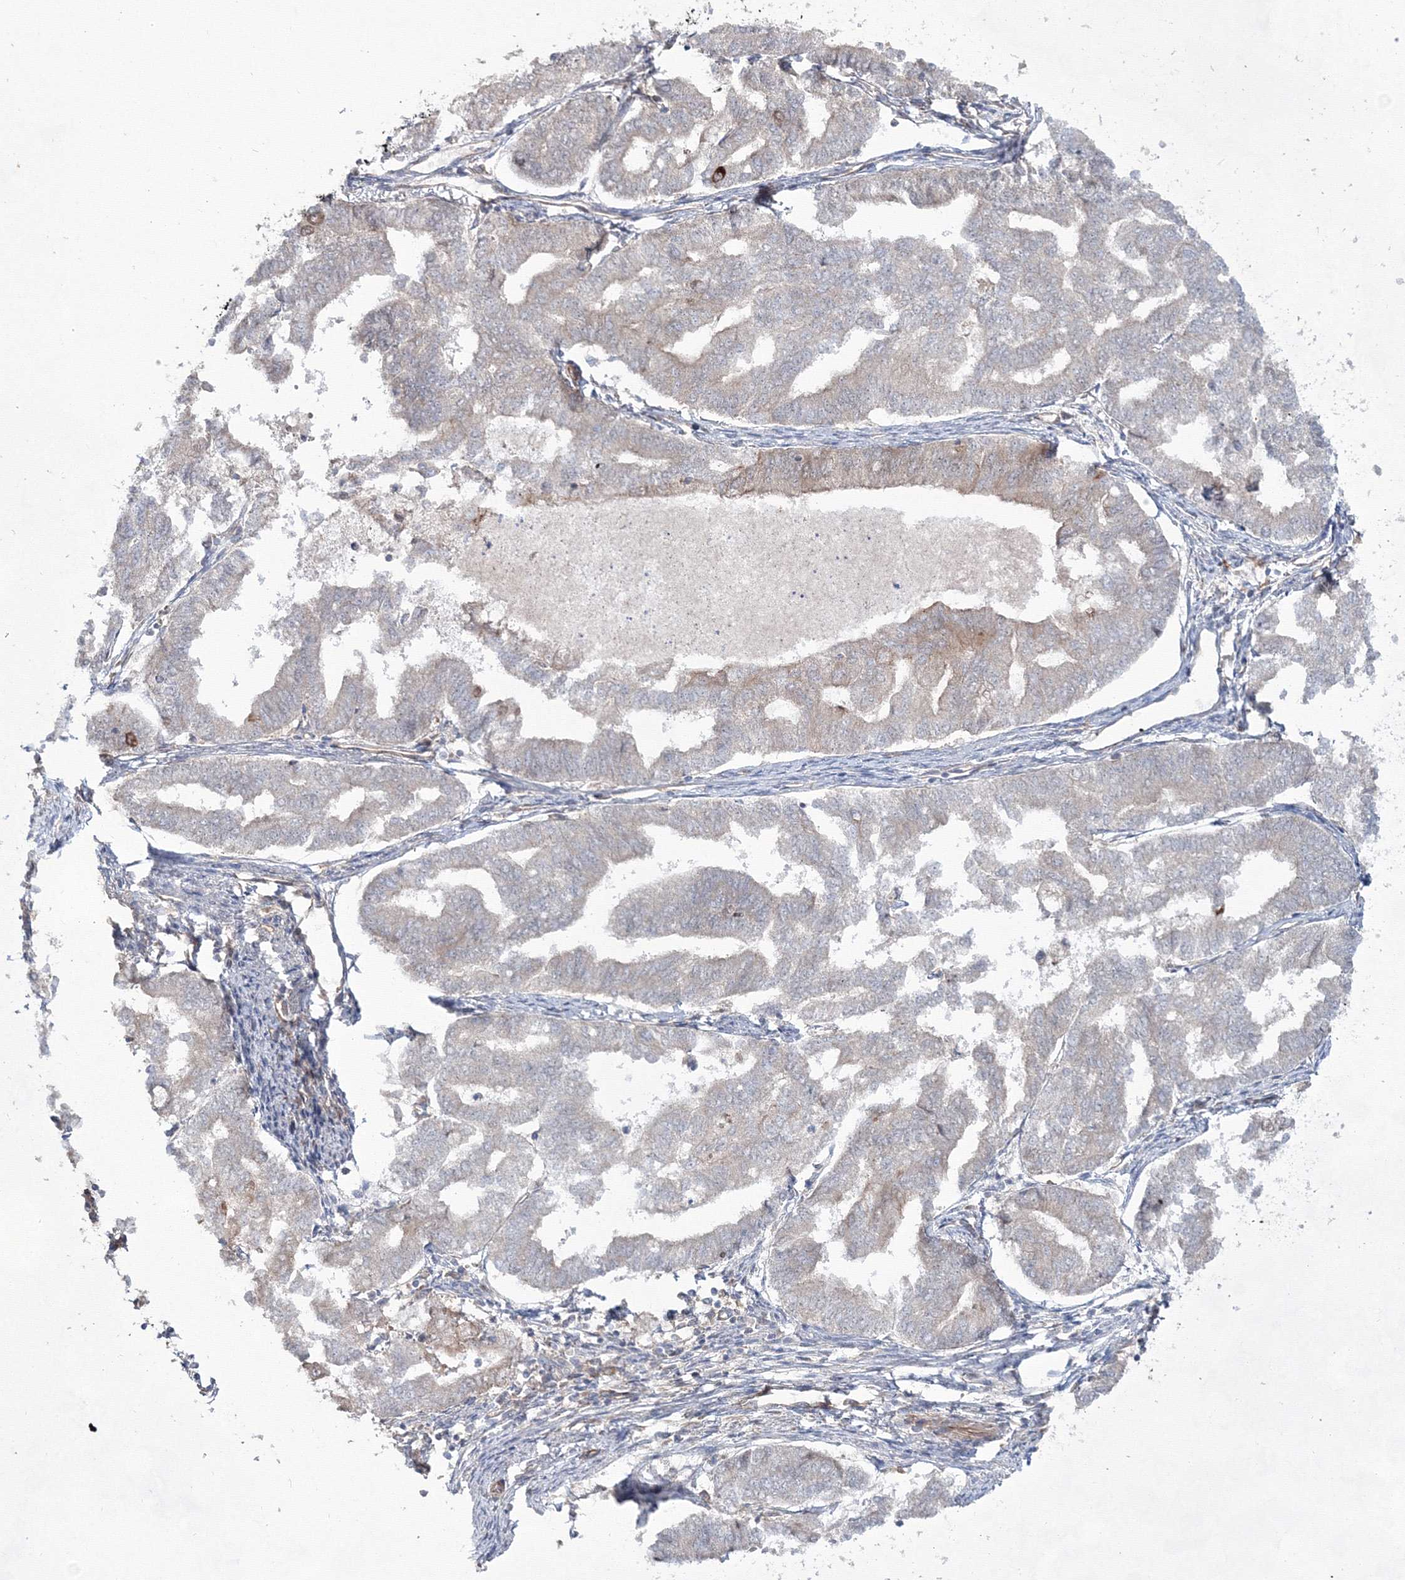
{"staining": {"intensity": "weak", "quantity": "<25%", "location": "cytoplasmic/membranous"}, "tissue": "endometrial cancer", "cell_type": "Tumor cells", "image_type": "cancer", "snomed": [{"axis": "morphology", "description": "Adenocarcinoma, NOS"}, {"axis": "topography", "description": "Endometrium"}], "caption": "IHC of endometrial cancer (adenocarcinoma) shows no expression in tumor cells.", "gene": "EXOC6", "patient": {"sex": "female", "age": 79}}